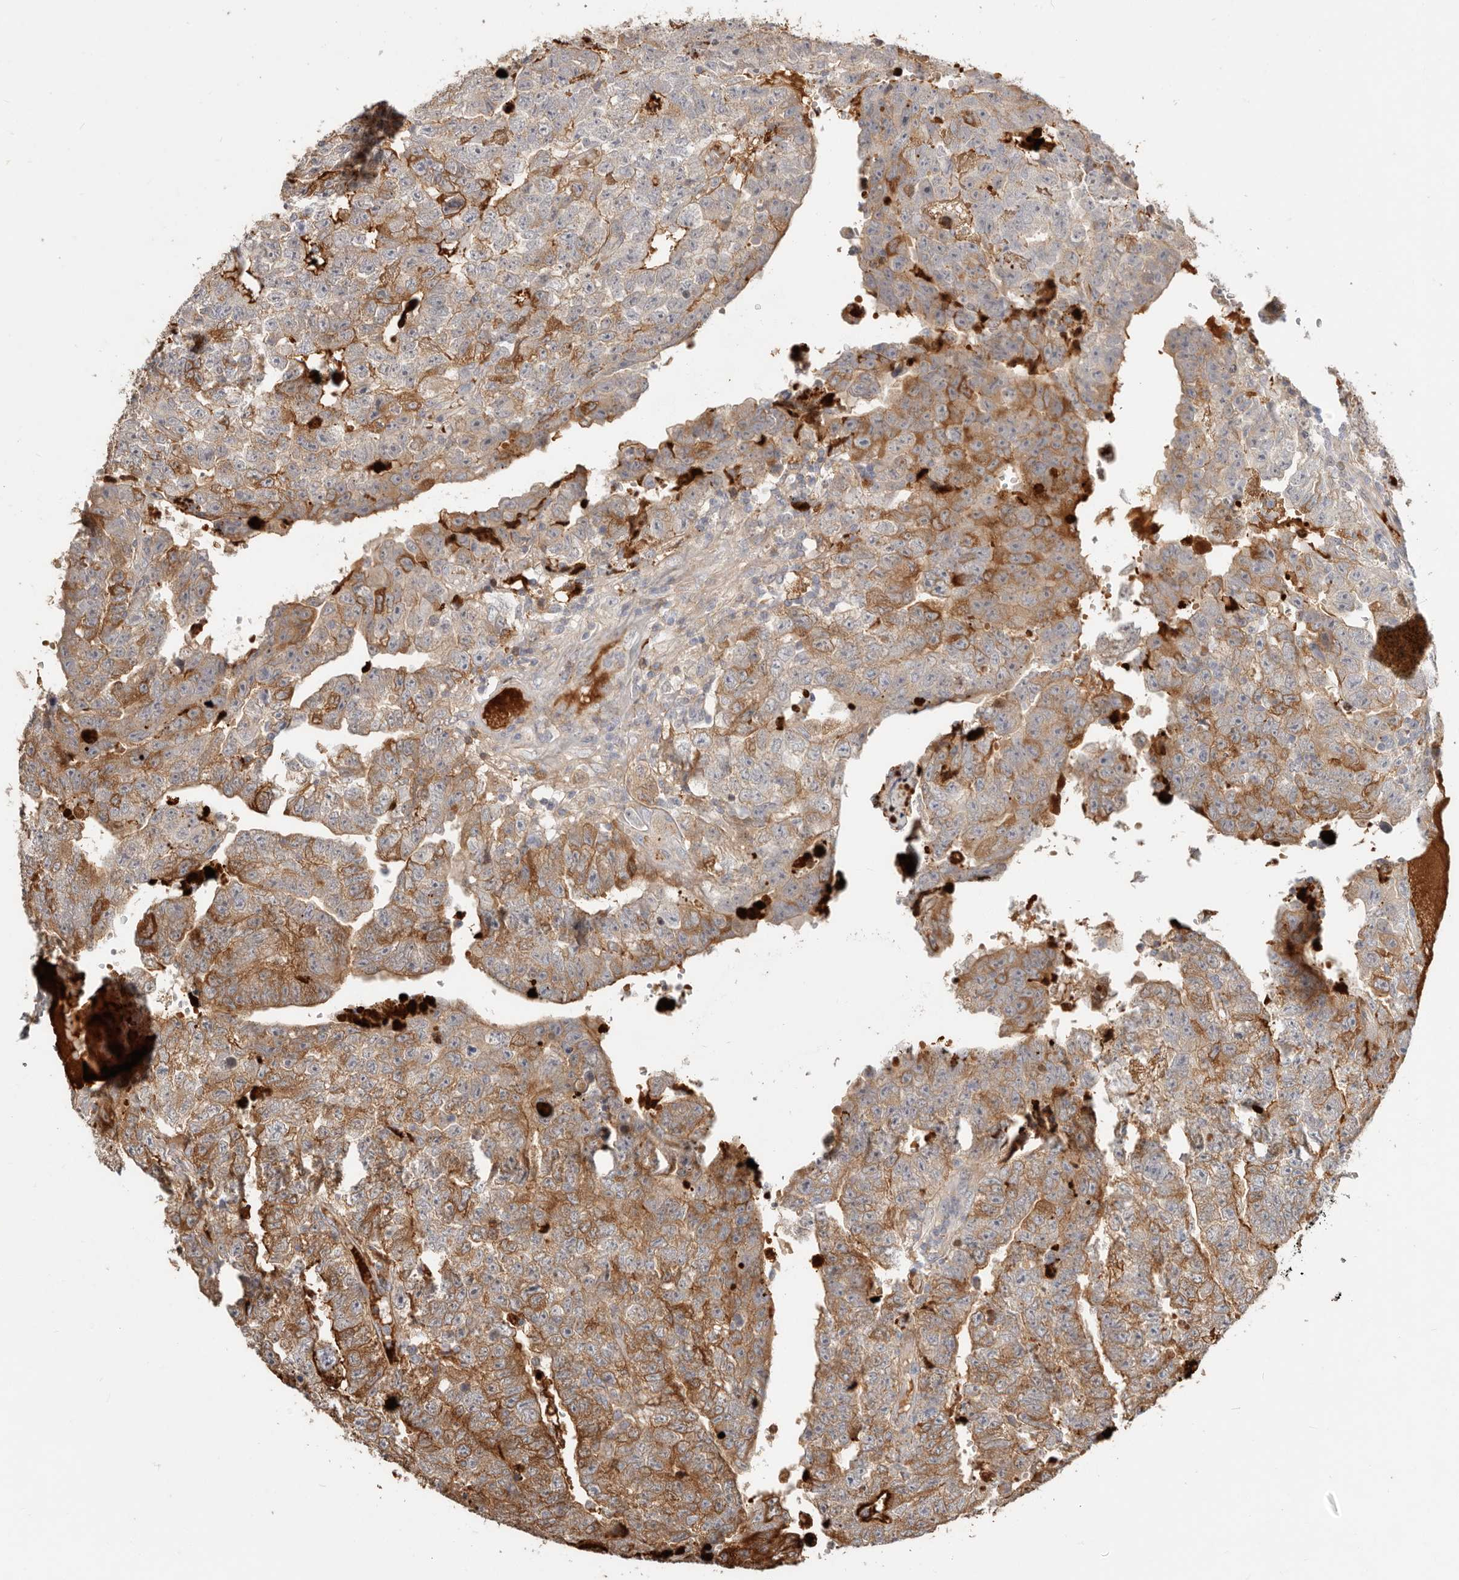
{"staining": {"intensity": "moderate", "quantity": ">75%", "location": "cytoplasmic/membranous"}, "tissue": "testis cancer", "cell_type": "Tumor cells", "image_type": "cancer", "snomed": [{"axis": "morphology", "description": "Carcinoma, Embryonal, NOS"}, {"axis": "topography", "description": "Testis"}], "caption": "IHC (DAB (3,3'-diaminobenzidine)) staining of human testis embryonal carcinoma demonstrates moderate cytoplasmic/membranous protein positivity in about >75% of tumor cells.", "gene": "MTFR2", "patient": {"sex": "male", "age": 25}}